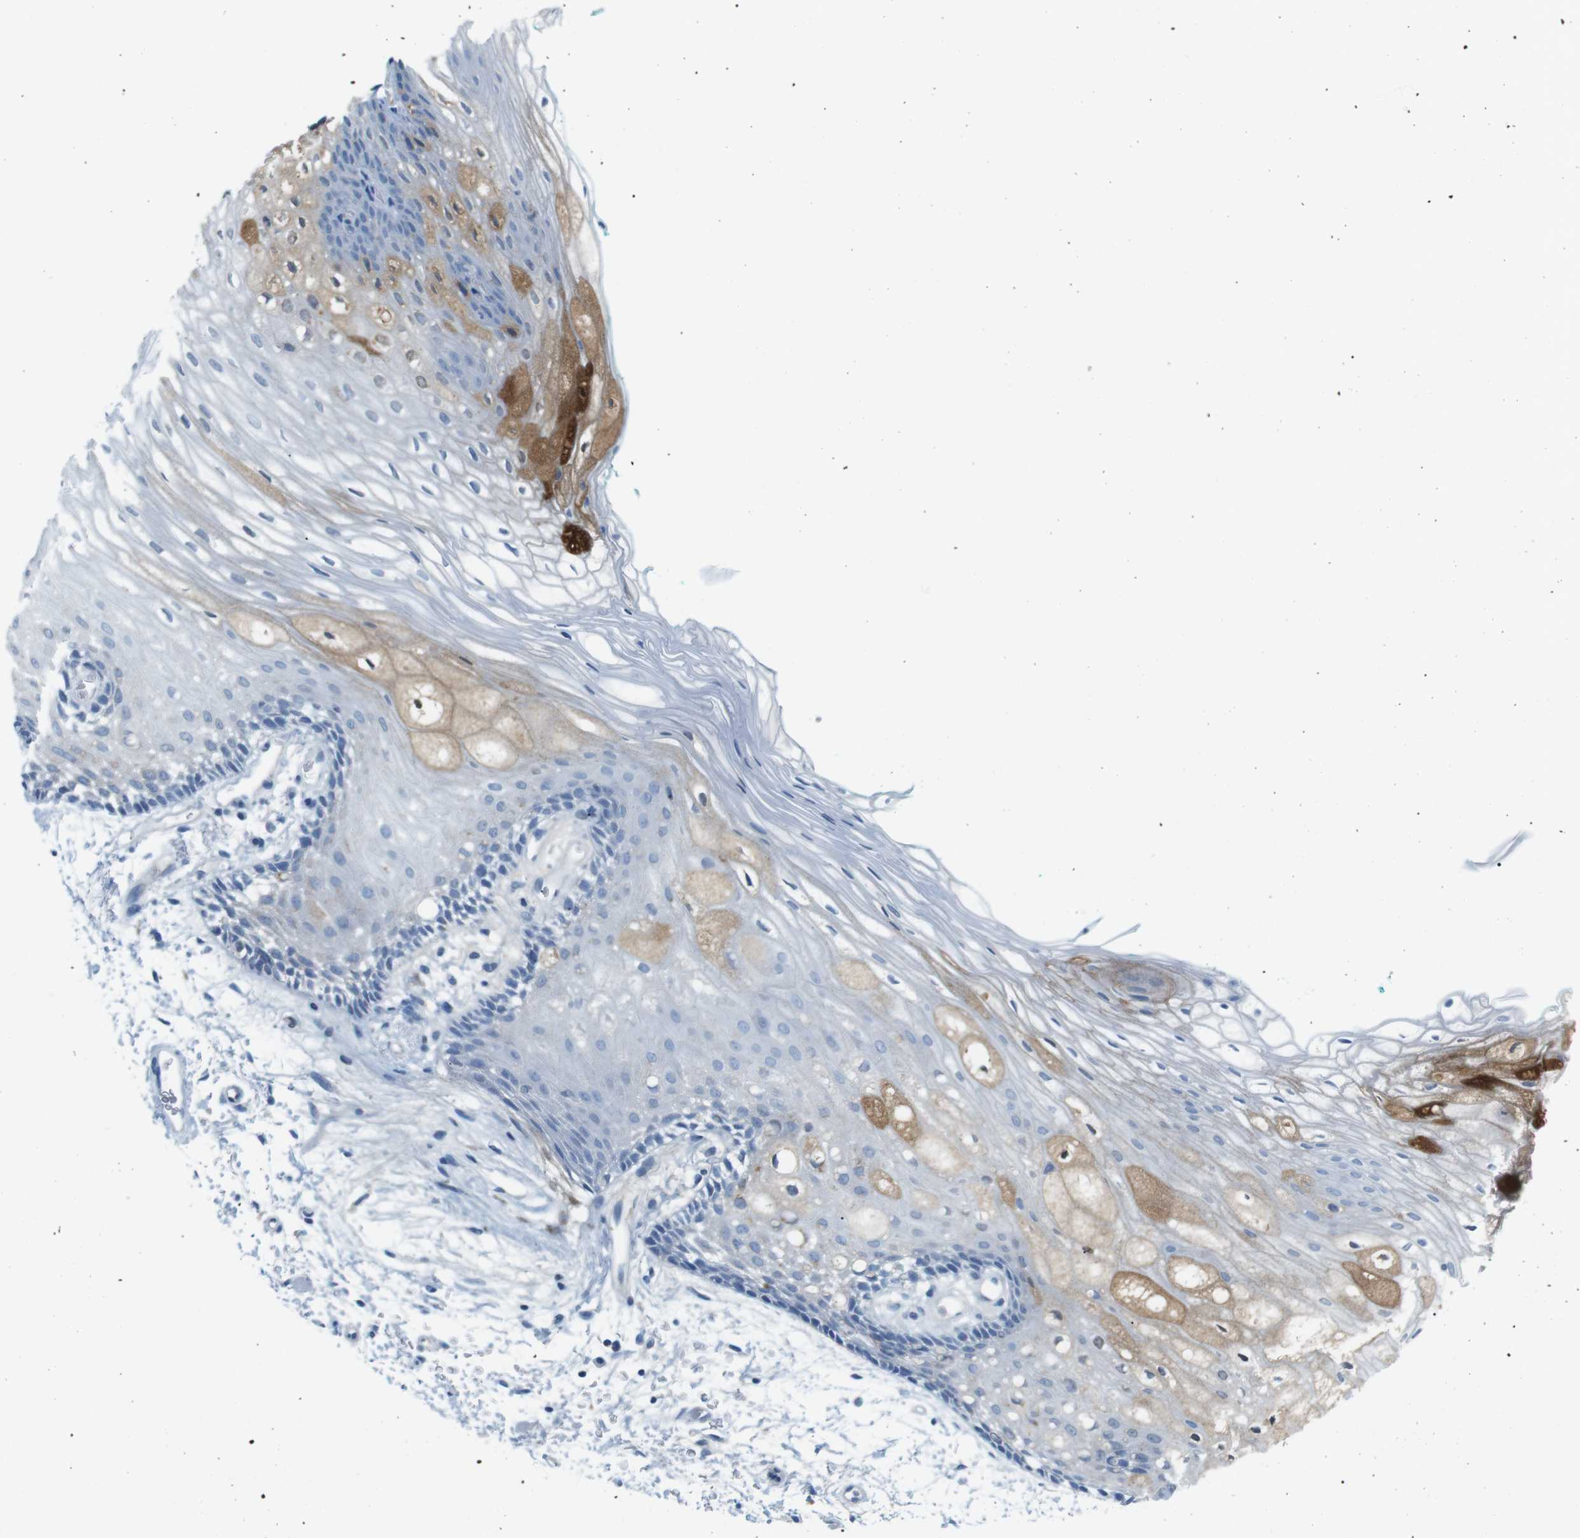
{"staining": {"intensity": "weak", "quantity": "<25%", "location": "cytoplasmic/membranous"}, "tissue": "oral mucosa", "cell_type": "Squamous epithelial cells", "image_type": "normal", "snomed": [{"axis": "morphology", "description": "Normal tissue, NOS"}, {"axis": "topography", "description": "Skeletal muscle"}, {"axis": "topography", "description": "Oral tissue"}, {"axis": "topography", "description": "Peripheral nerve tissue"}], "caption": "The photomicrograph displays no staining of squamous epithelial cells in benign oral mucosa.", "gene": "AZGP1", "patient": {"sex": "female", "age": 84}}